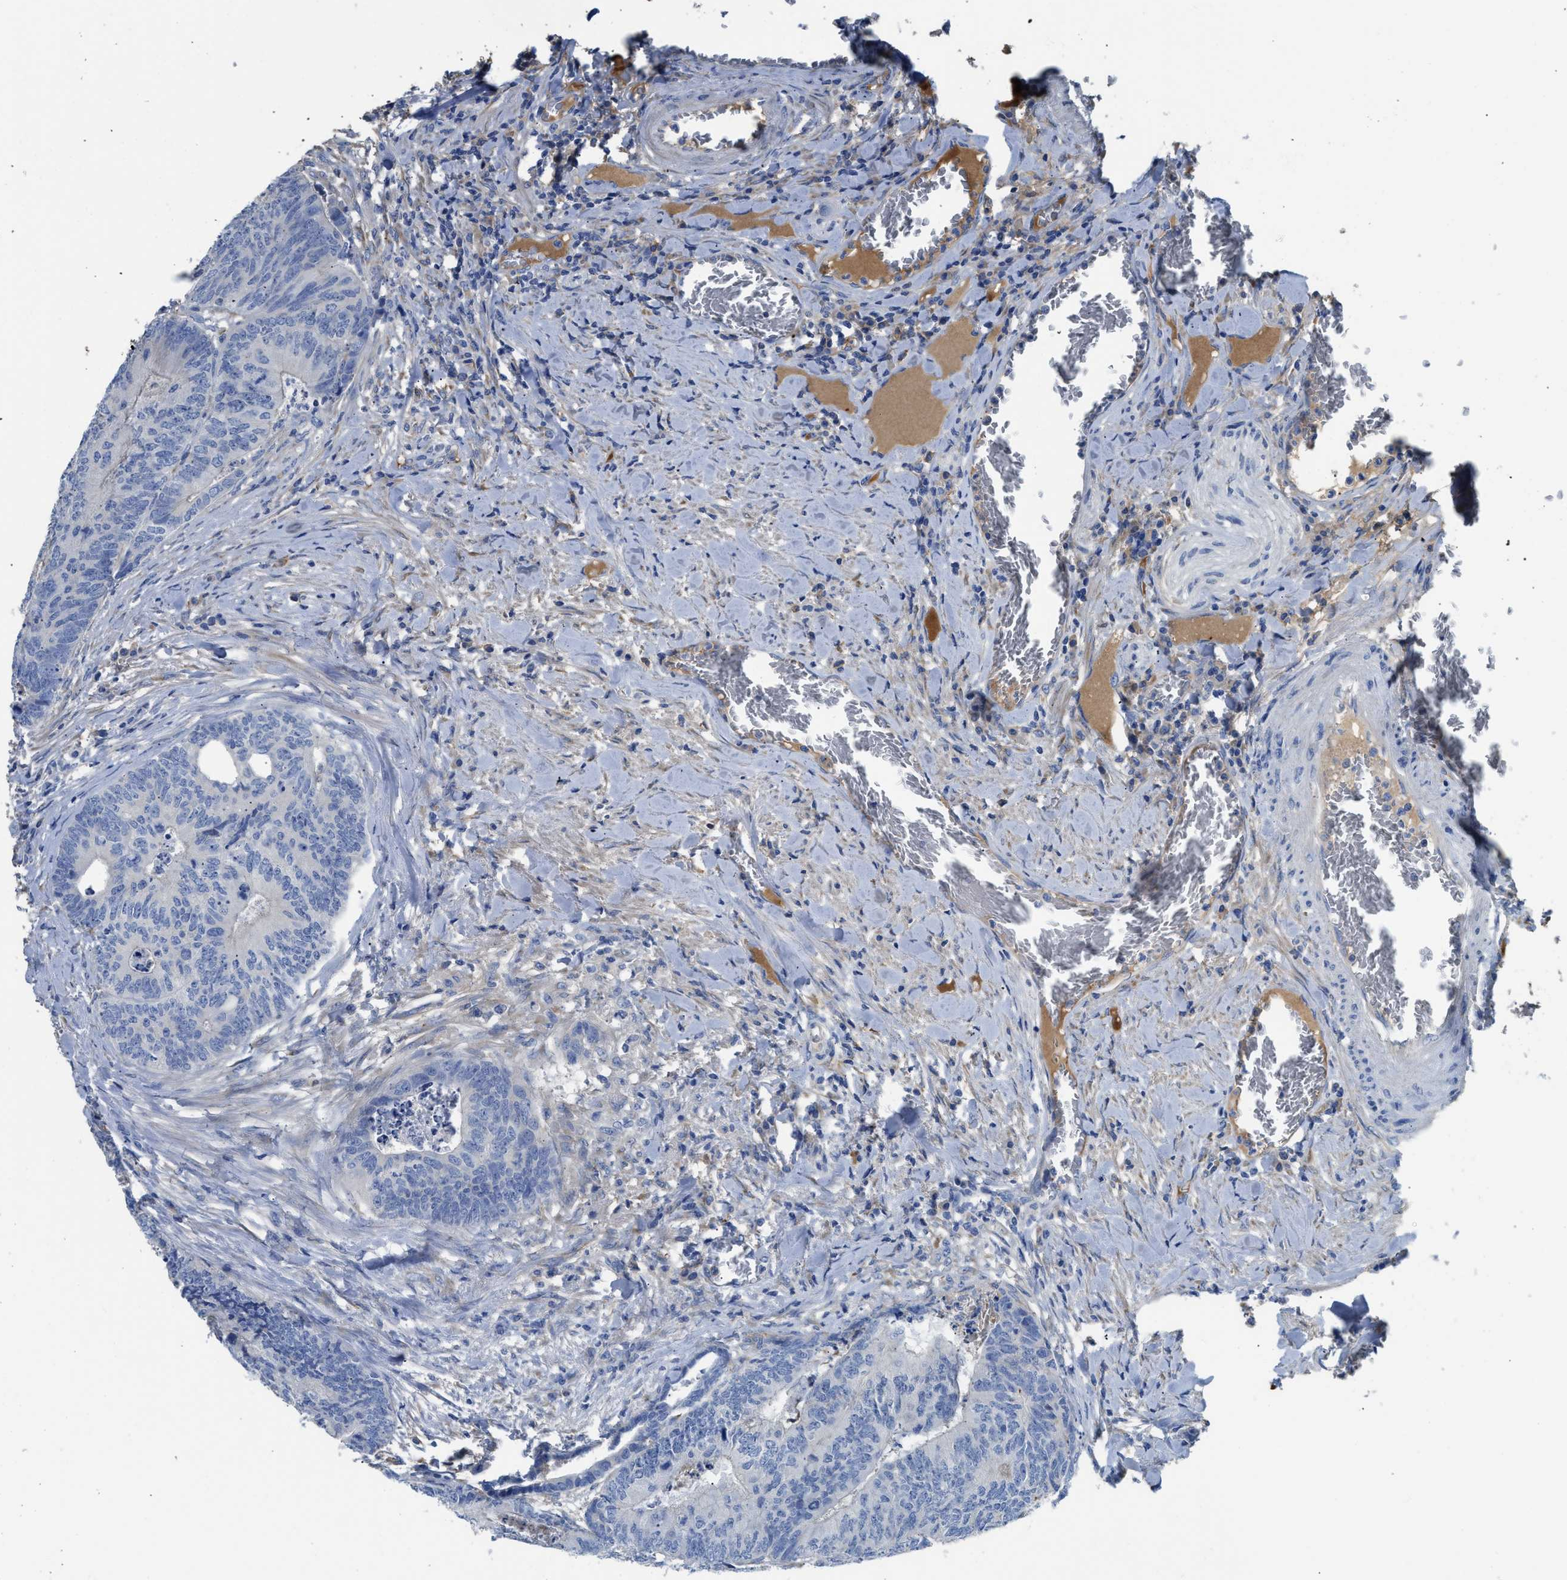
{"staining": {"intensity": "negative", "quantity": "none", "location": "none"}, "tissue": "colorectal cancer", "cell_type": "Tumor cells", "image_type": "cancer", "snomed": [{"axis": "morphology", "description": "Adenocarcinoma, NOS"}, {"axis": "topography", "description": "Colon"}], "caption": "Colorectal cancer (adenocarcinoma) was stained to show a protein in brown. There is no significant positivity in tumor cells. Nuclei are stained in blue.", "gene": "C1S", "patient": {"sex": "female", "age": 67}}